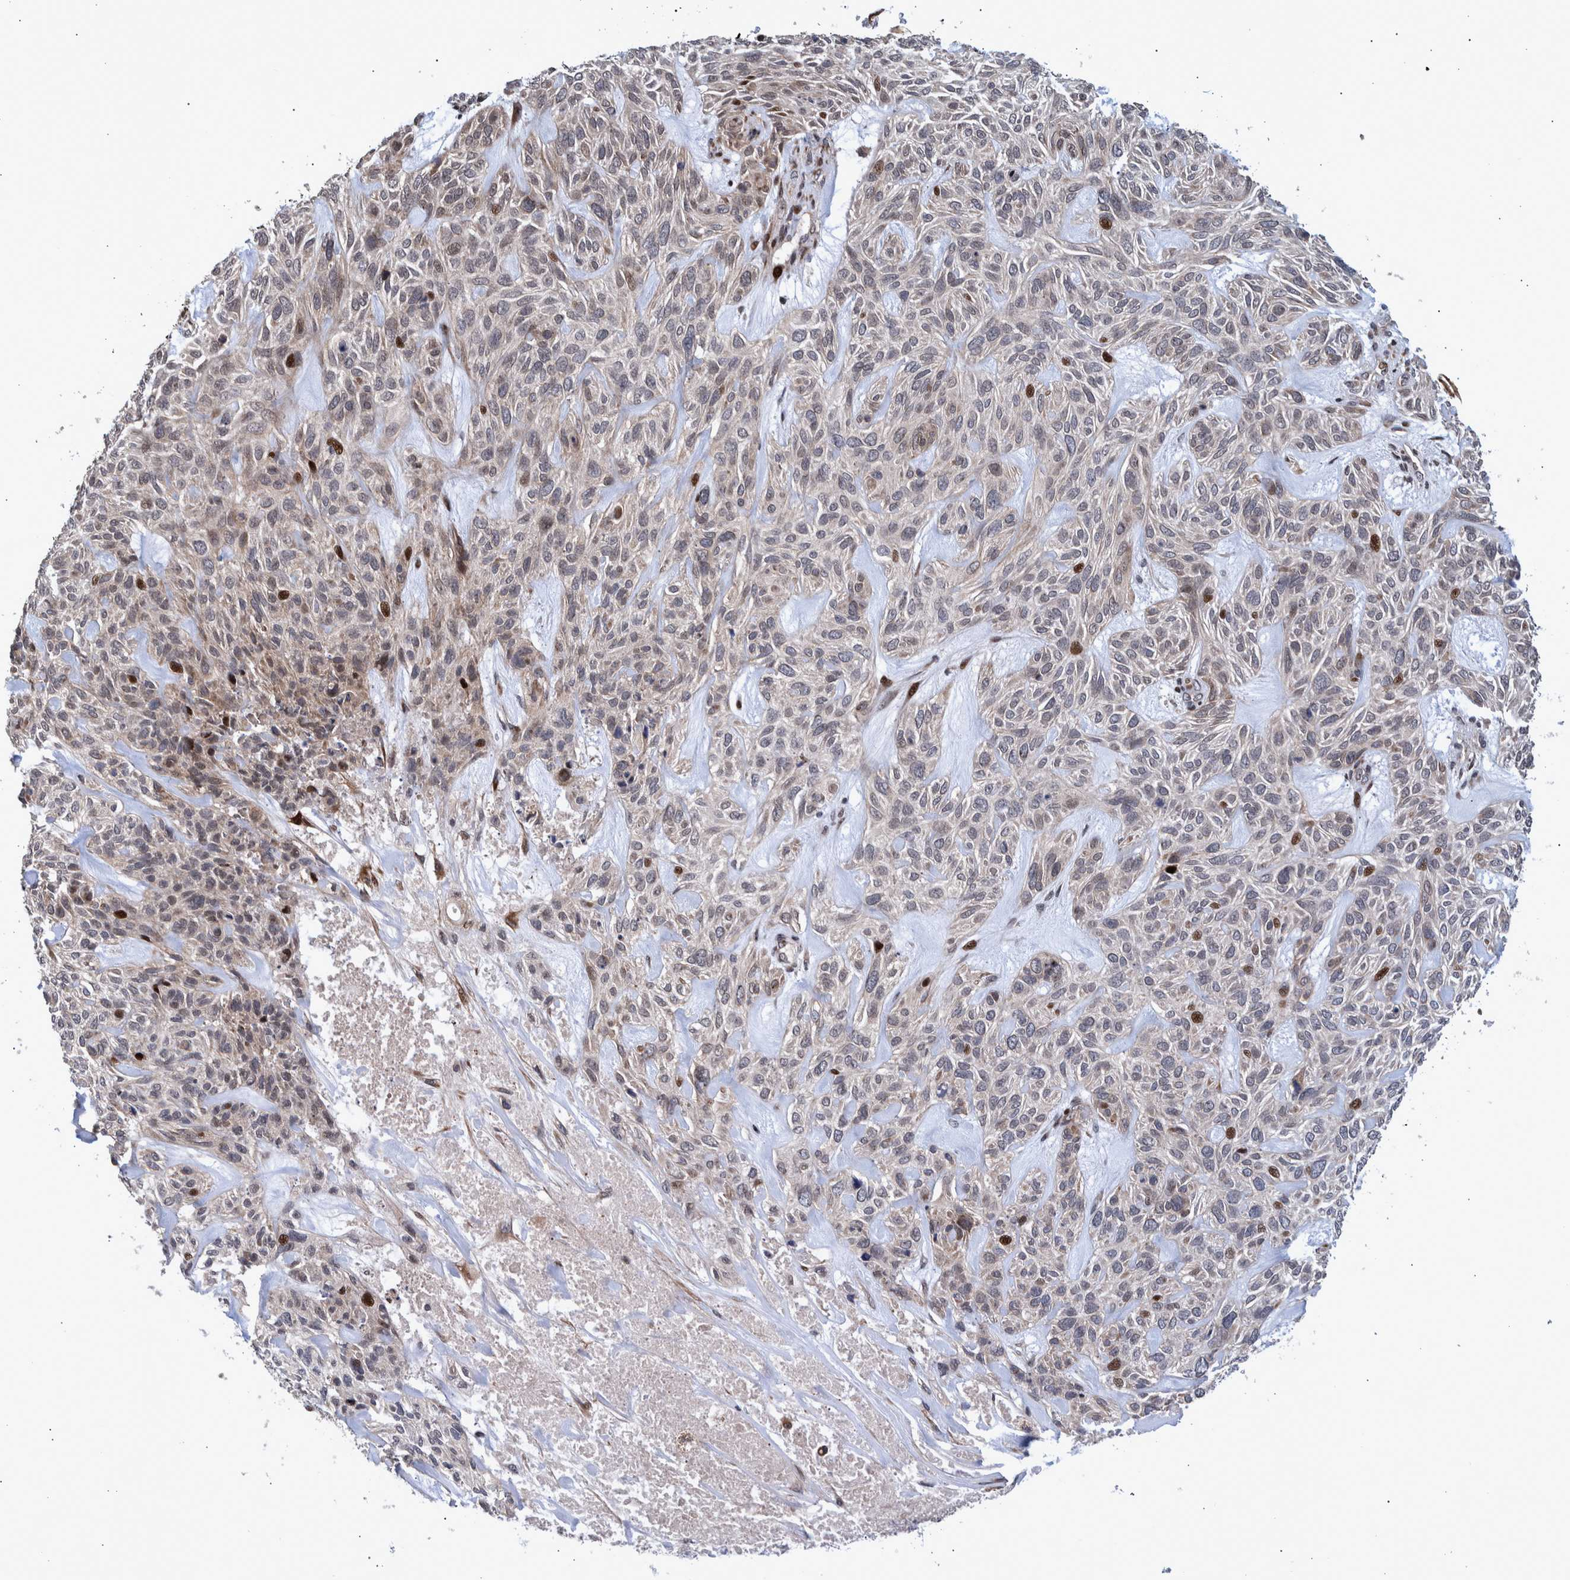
{"staining": {"intensity": "moderate", "quantity": "<25%", "location": "nuclear"}, "tissue": "skin cancer", "cell_type": "Tumor cells", "image_type": "cancer", "snomed": [{"axis": "morphology", "description": "Basal cell carcinoma"}, {"axis": "topography", "description": "Skin"}], "caption": "Brown immunohistochemical staining in basal cell carcinoma (skin) shows moderate nuclear expression in about <25% of tumor cells.", "gene": "SHISA6", "patient": {"sex": "male", "age": 55}}